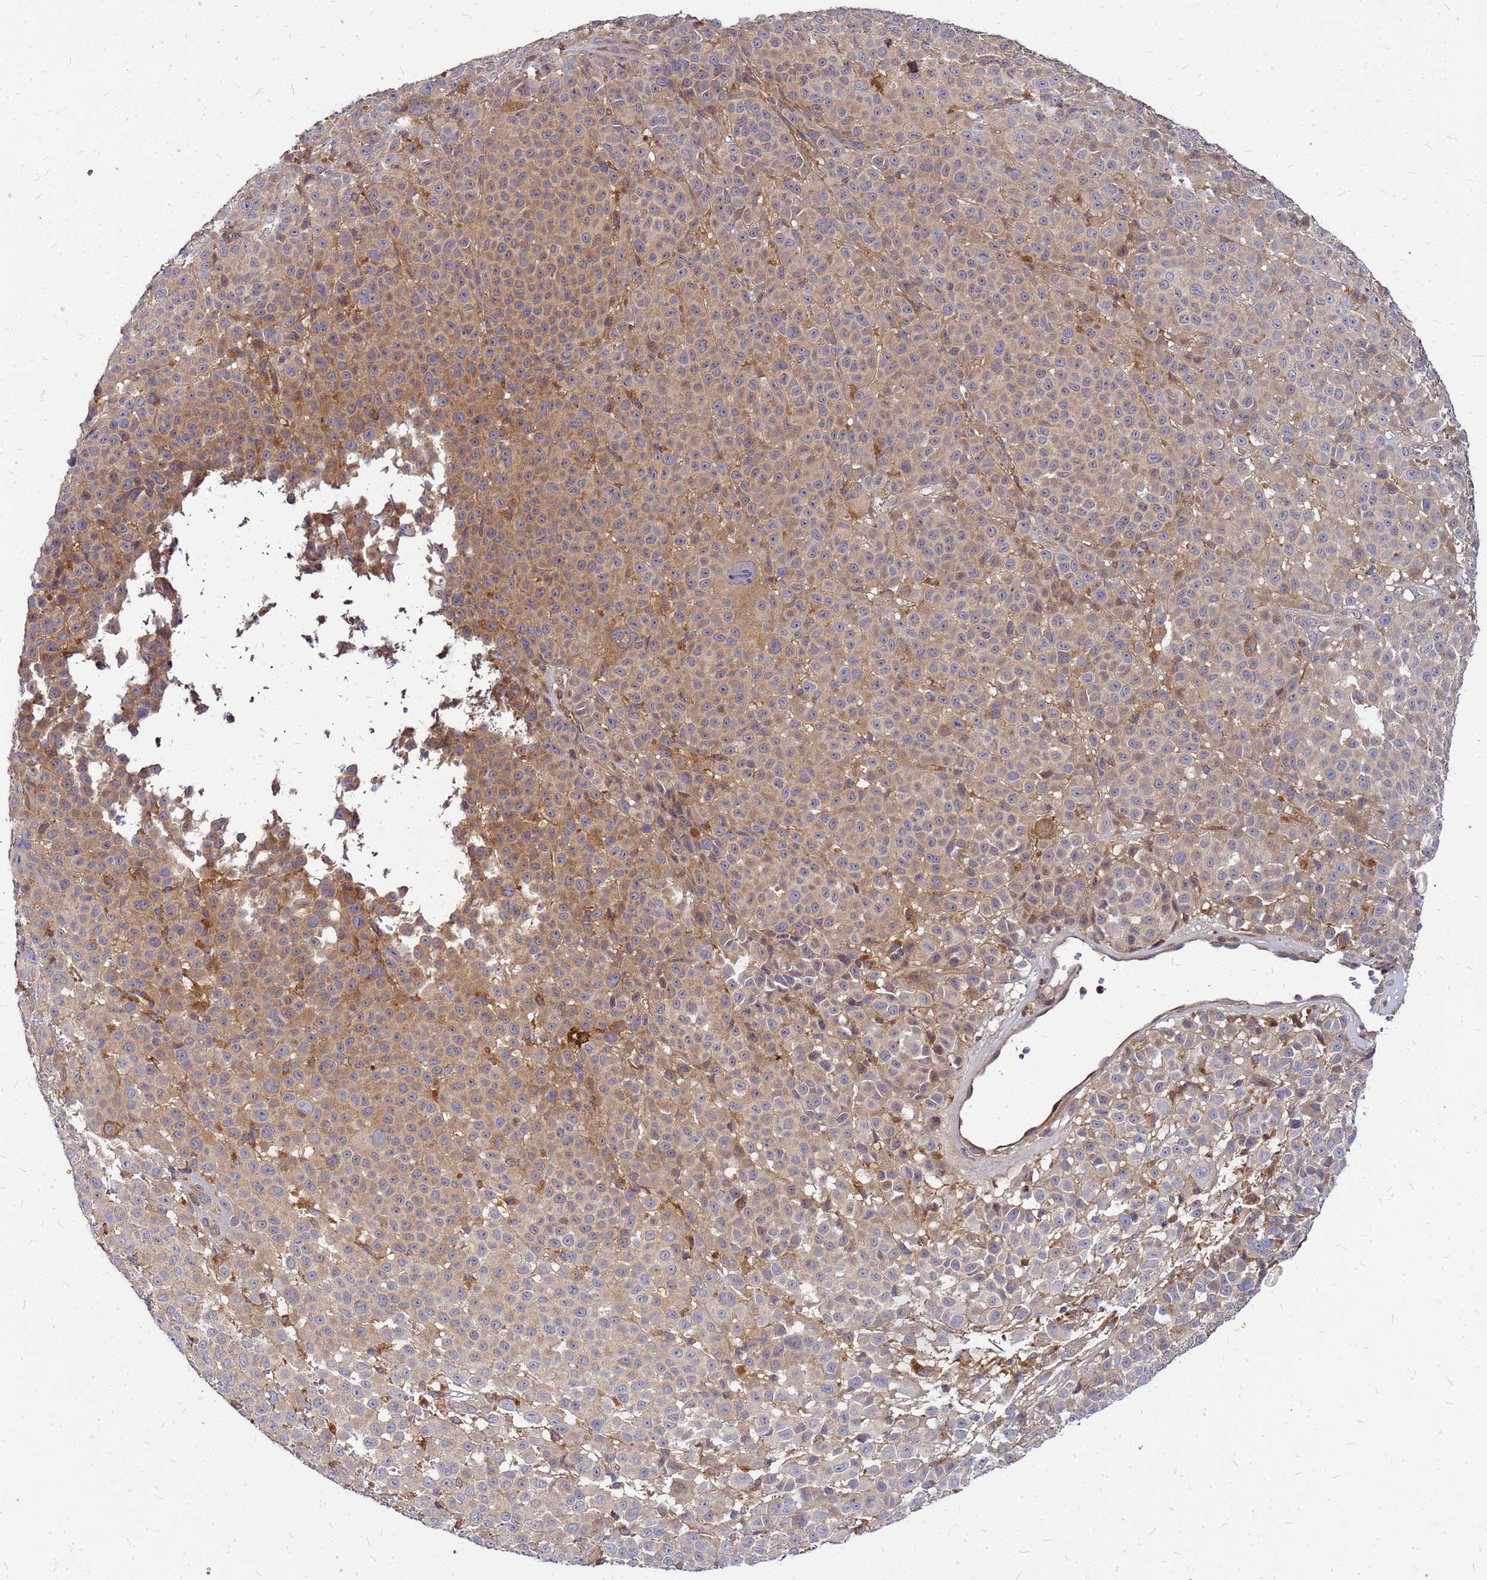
{"staining": {"intensity": "weak", "quantity": "25%-75%", "location": "cytoplasmic/membranous"}, "tissue": "melanoma", "cell_type": "Tumor cells", "image_type": "cancer", "snomed": [{"axis": "morphology", "description": "Malignant melanoma, NOS"}, {"axis": "topography", "description": "Skin"}], "caption": "Immunohistochemistry staining of melanoma, which displays low levels of weak cytoplasmic/membranous staining in about 25%-75% of tumor cells indicating weak cytoplasmic/membranous protein staining. The staining was performed using DAB (3,3'-diaminobenzidine) (brown) for protein detection and nuclei were counterstained in hematoxylin (blue).", "gene": "CYBC1", "patient": {"sex": "female", "age": 94}}